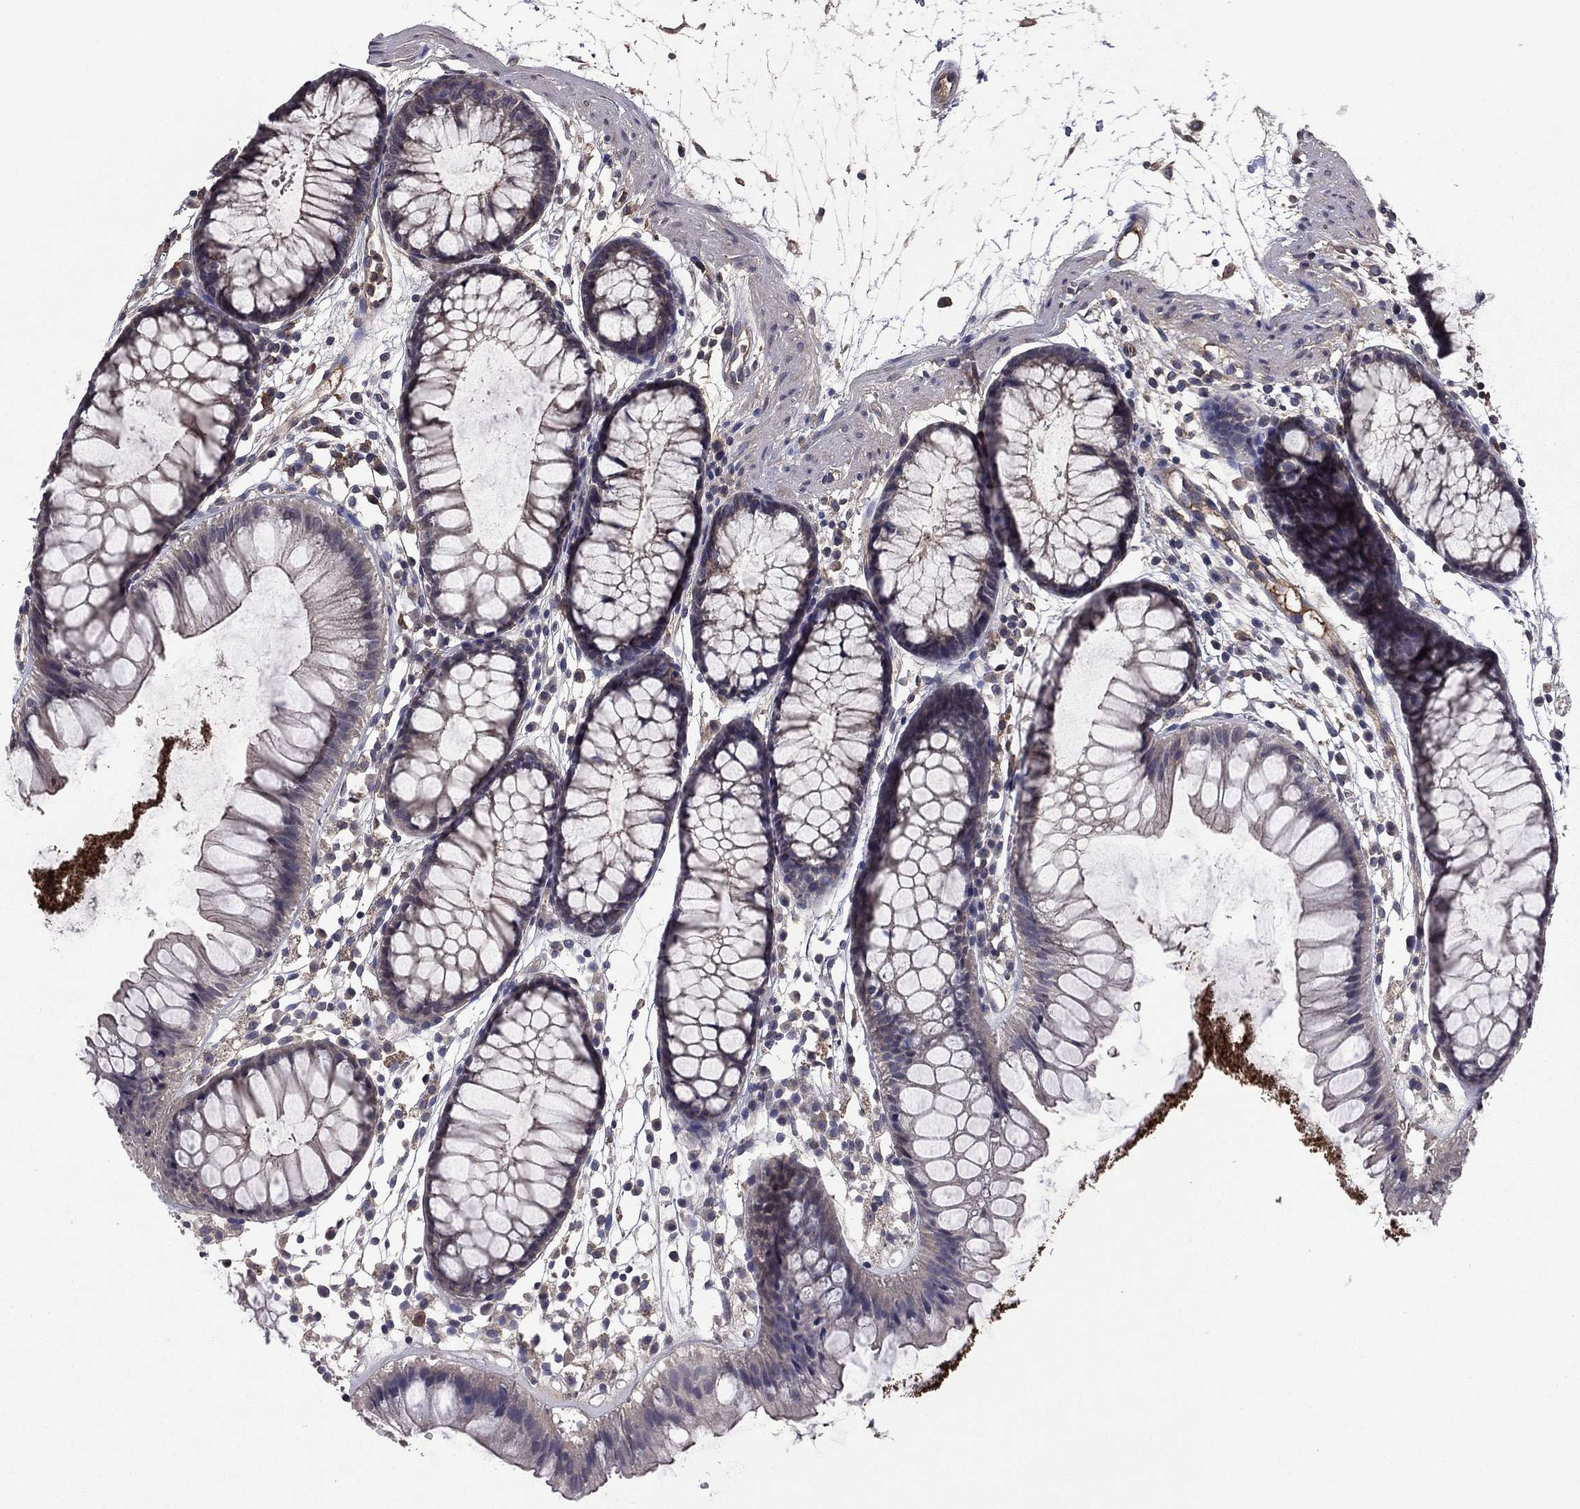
{"staining": {"intensity": "negative", "quantity": "none", "location": "none"}, "tissue": "colon", "cell_type": "Endothelial cells", "image_type": "normal", "snomed": [{"axis": "morphology", "description": "Normal tissue, NOS"}, {"axis": "morphology", "description": "Adenocarcinoma, NOS"}, {"axis": "topography", "description": "Colon"}], "caption": "Unremarkable colon was stained to show a protein in brown. There is no significant expression in endothelial cells. (Brightfield microscopy of DAB immunohistochemistry (IHC) at high magnification).", "gene": "PROS1", "patient": {"sex": "male", "age": 65}}